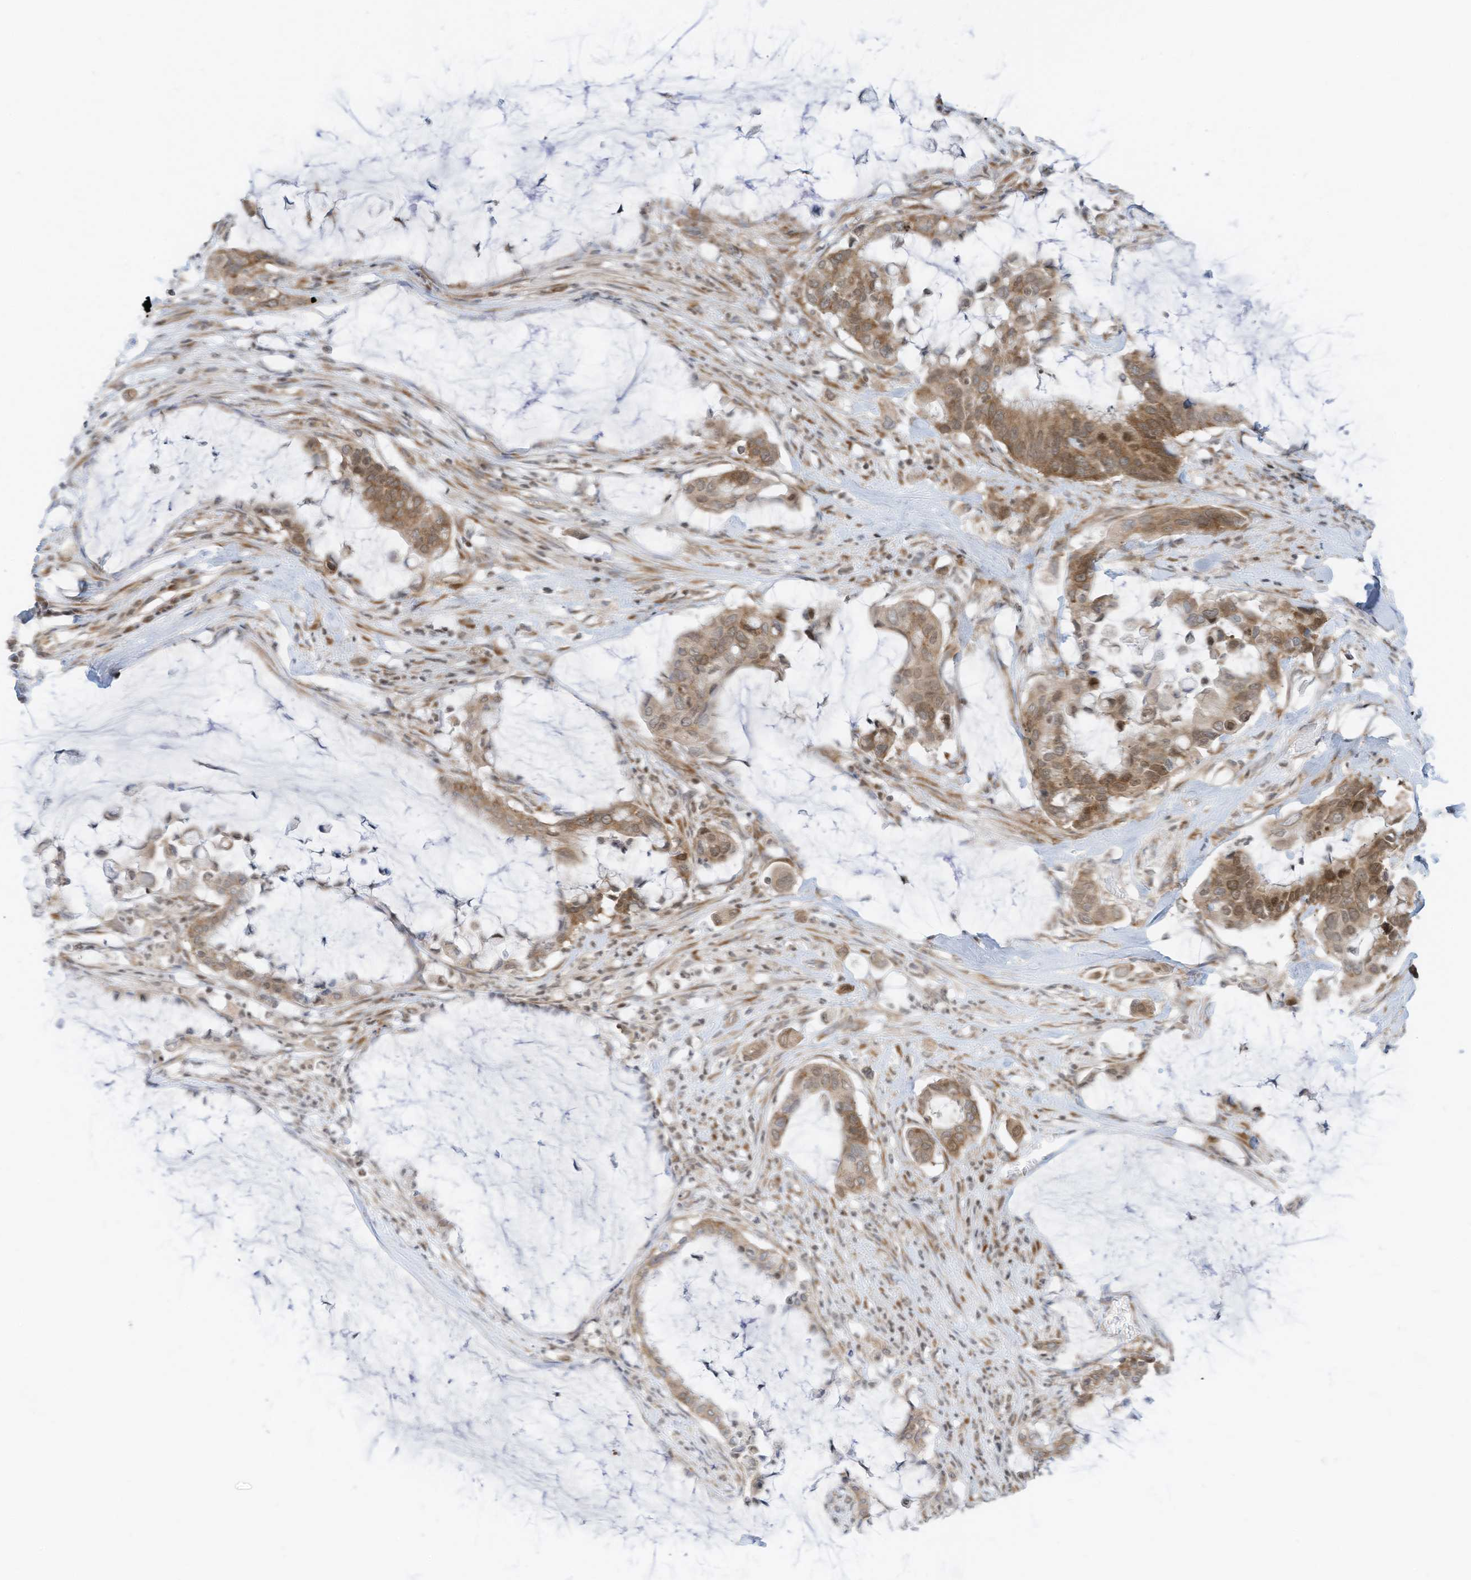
{"staining": {"intensity": "moderate", "quantity": "25%-75%", "location": "cytoplasmic/membranous"}, "tissue": "pancreatic cancer", "cell_type": "Tumor cells", "image_type": "cancer", "snomed": [{"axis": "morphology", "description": "Adenocarcinoma, NOS"}, {"axis": "topography", "description": "Pancreas"}], "caption": "Pancreatic cancer (adenocarcinoma) stained with a brown dye demonstrates moderate cytoplasmic/membranous positive staining in about 25%-75% of tumor cells.", "gene": "EDF1", "patient": {"sex": "male", "age": 41}}